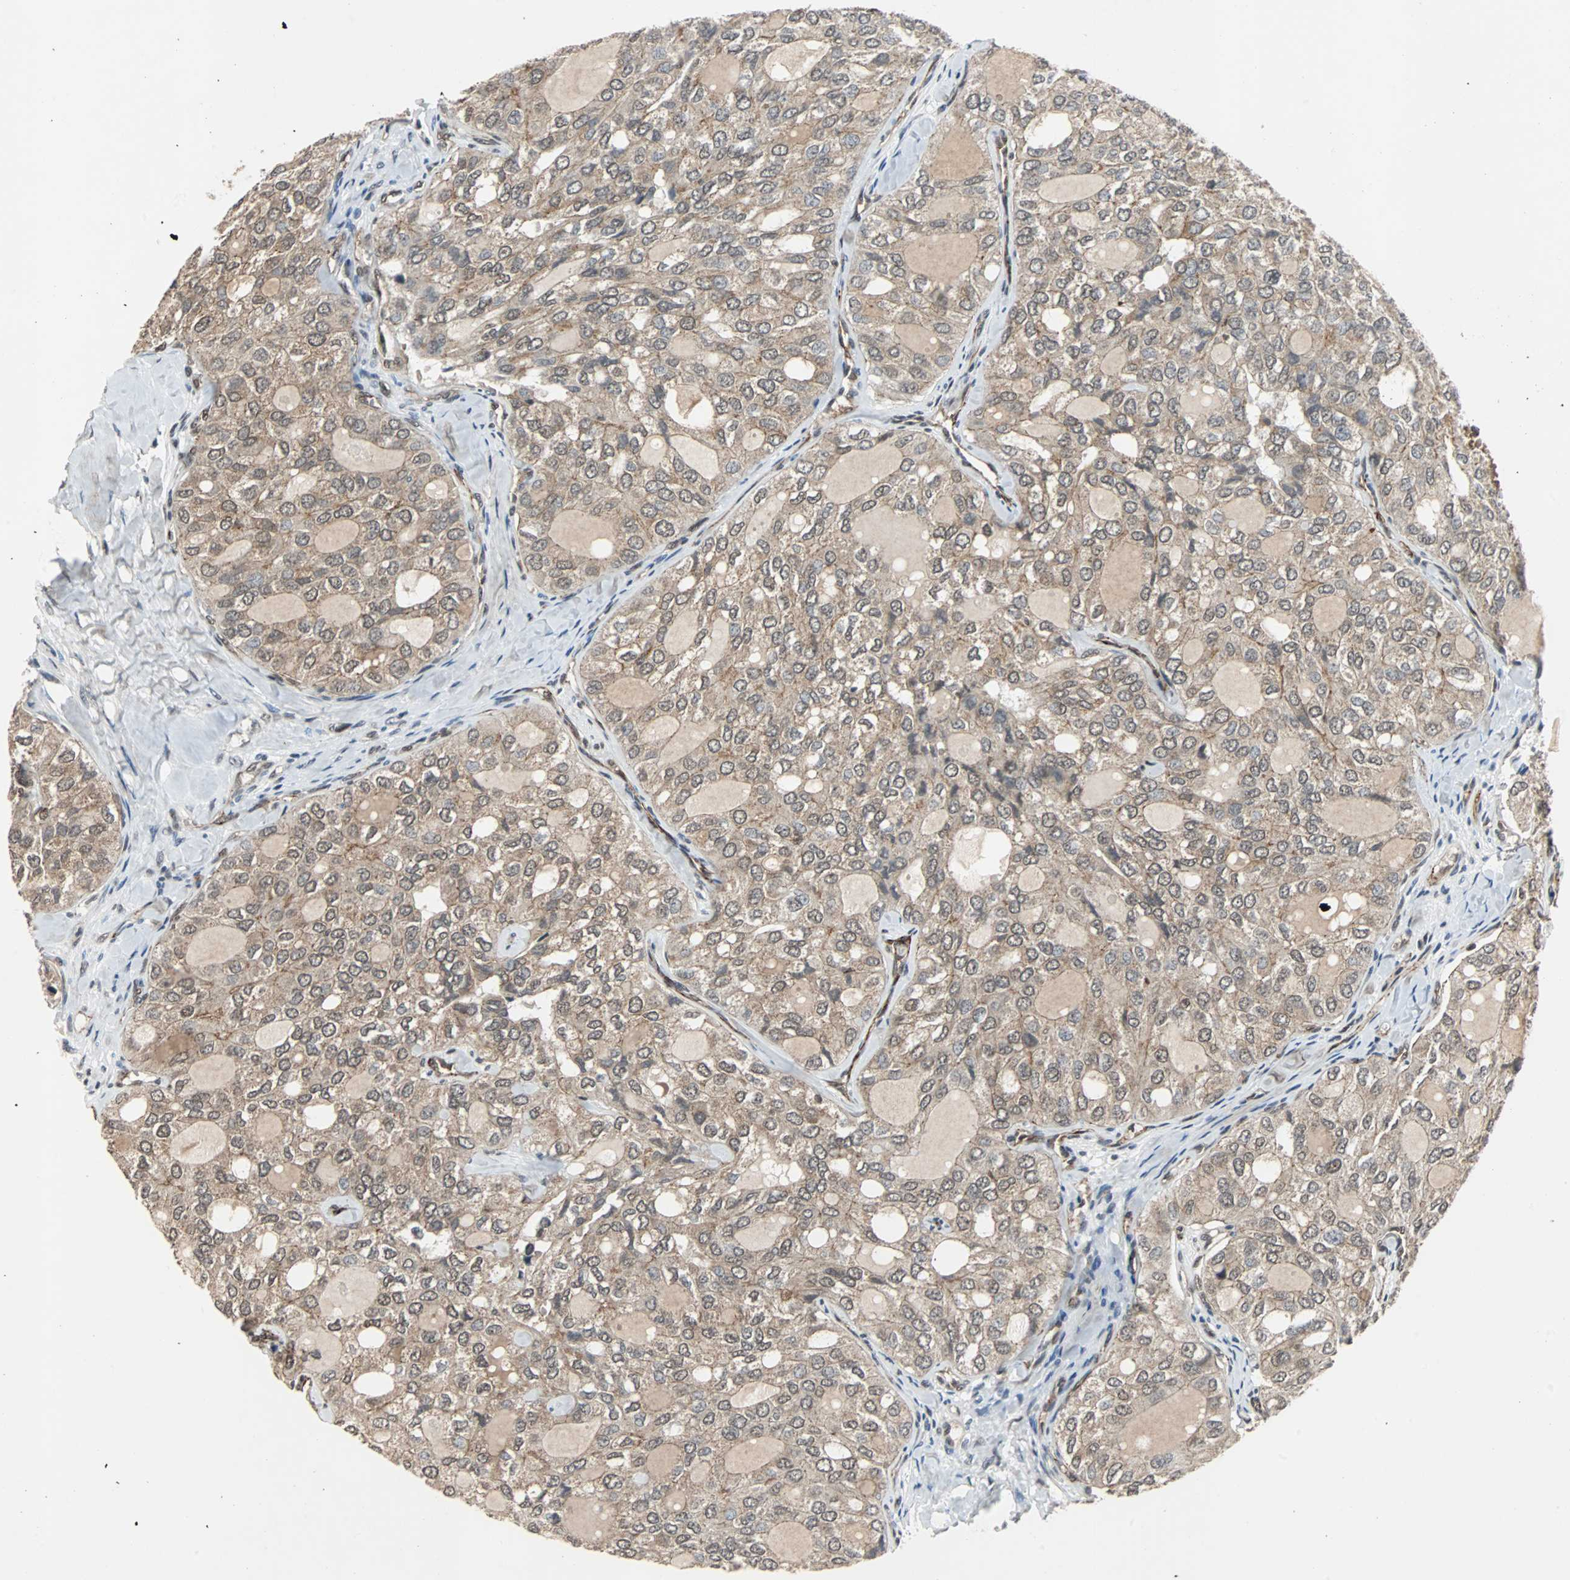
{"staining": {"intensity": "moderate", "quantity": ">75%", "location": "cytoplasmic/membranous"}, "tissue": "thyroid cancer", "cell_type": "Tumor cells", "image_type": "cancer", "snomed": [{"axis": "morphology", "description": "Follicular adenoma carcinoma, NOS"}, {"axis": "topography", "description": "Thyroid gland"}], "caption": "Protein expression analysis of thyroid follicular adenoma carcinoma reveals moderate cytoplasmic/membranous staining in about >75% of tumor cells. The staining is performed using DAB brown chromogen to label protein expression. The nuclei are counter-stained blue using hematoxylin.", "gene": "LSR", "patient": {"sex": "male", "age": 75}}